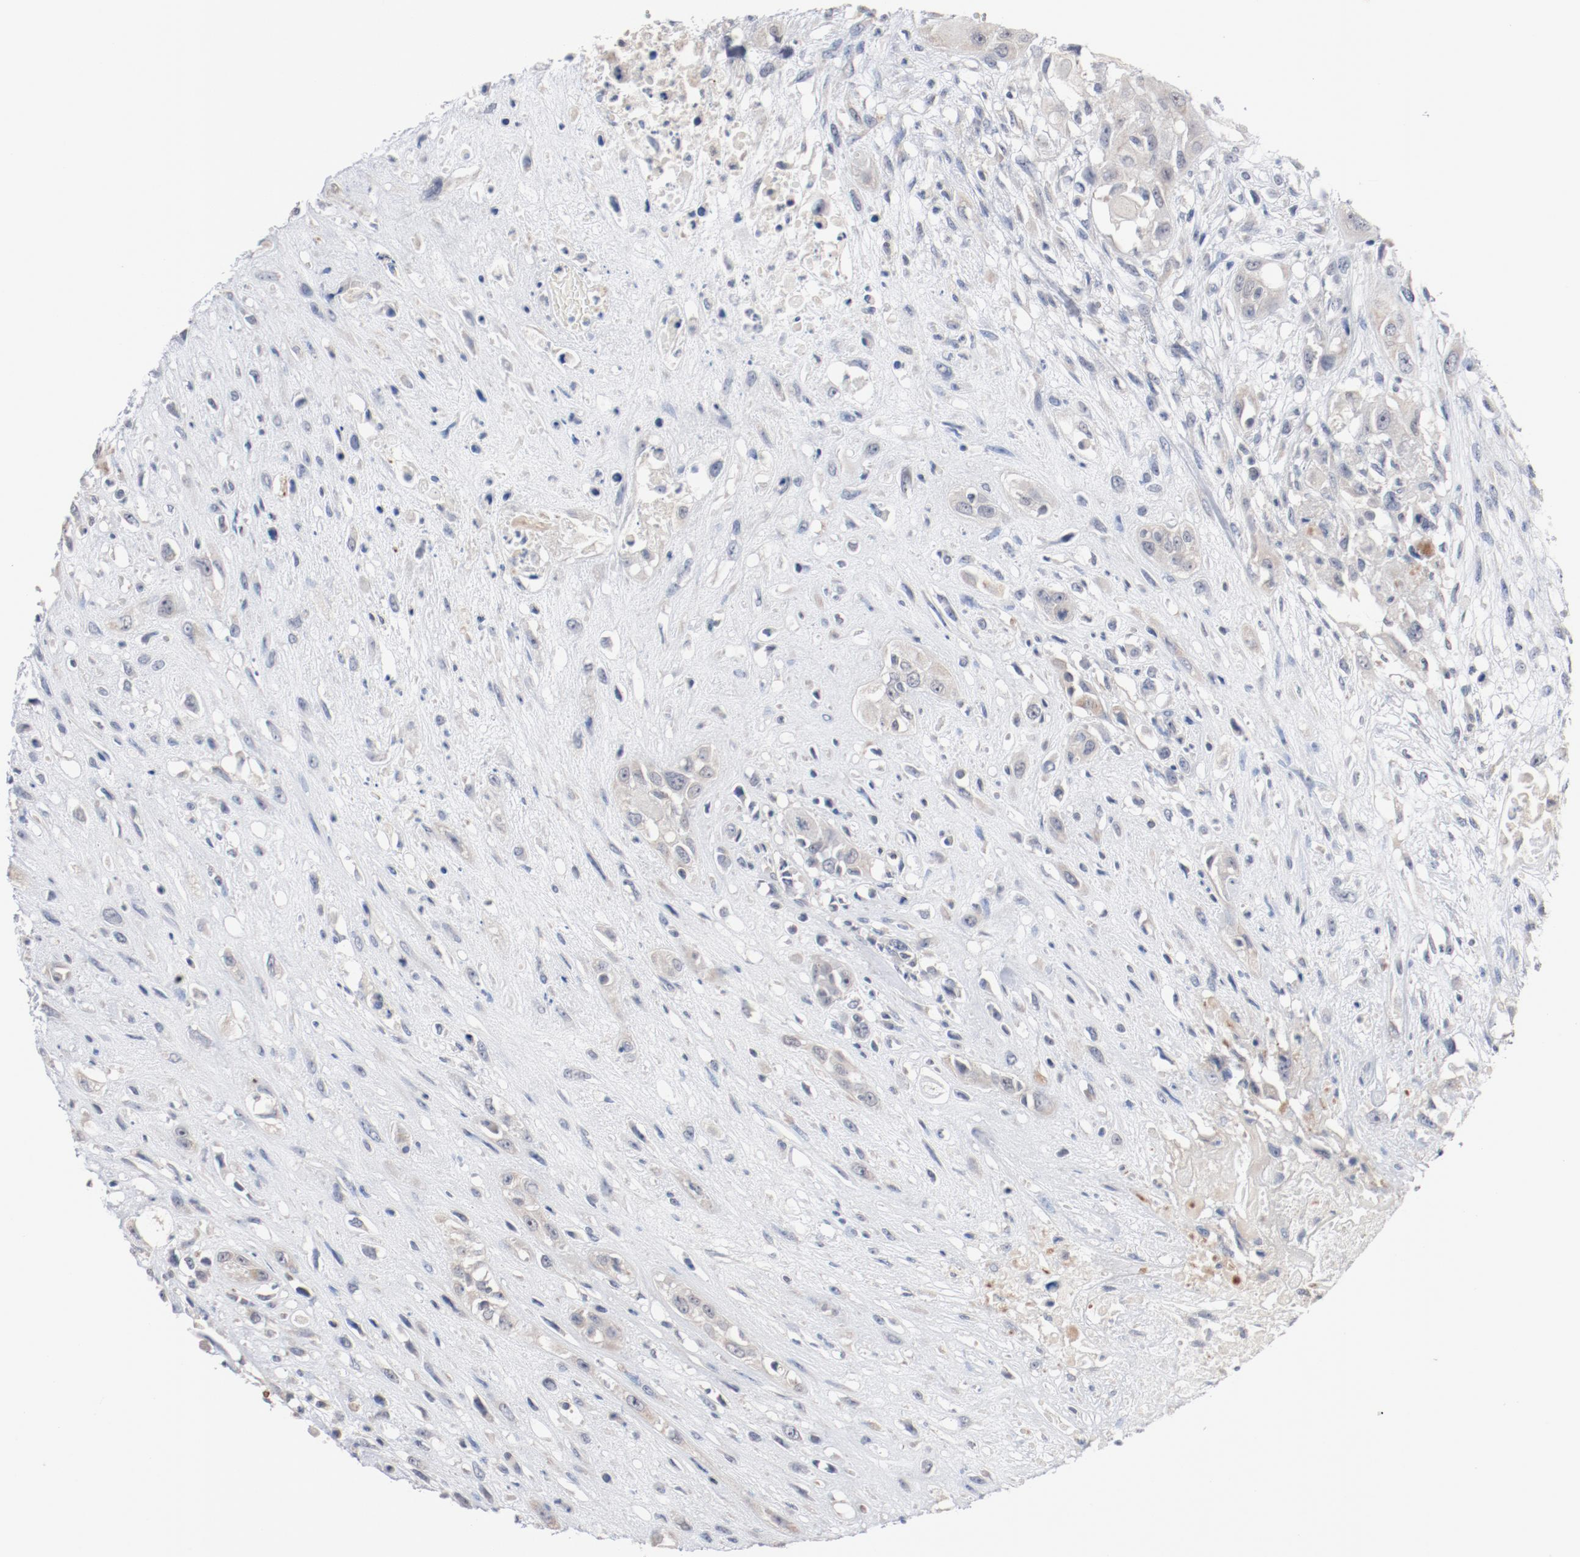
{"staining": {"intensity": "negative", "quantity": "none", "location": "none"}, "tissue": "head and neck cancer", "cell_type": "Tumor cells", "image_type": "cancer", "snomed": [{"axis": "morphology", "description": "Necrosis, NOS"}, {"axis": "morphology", "description": "Neoplasm, malignant, NOS"}, {"axis": "topography", "description": "Salivary gland"}, {"axis": "topography", "description": "Head-Neck"}], "caption": "Tumor cells are negative for brown protein staining in neoplasm (malignant) (head and neck). (DAB immunohistochemistry, high magnification).", "gene": "ERICH1", "patient": {"sex": "male", "age": 43}}